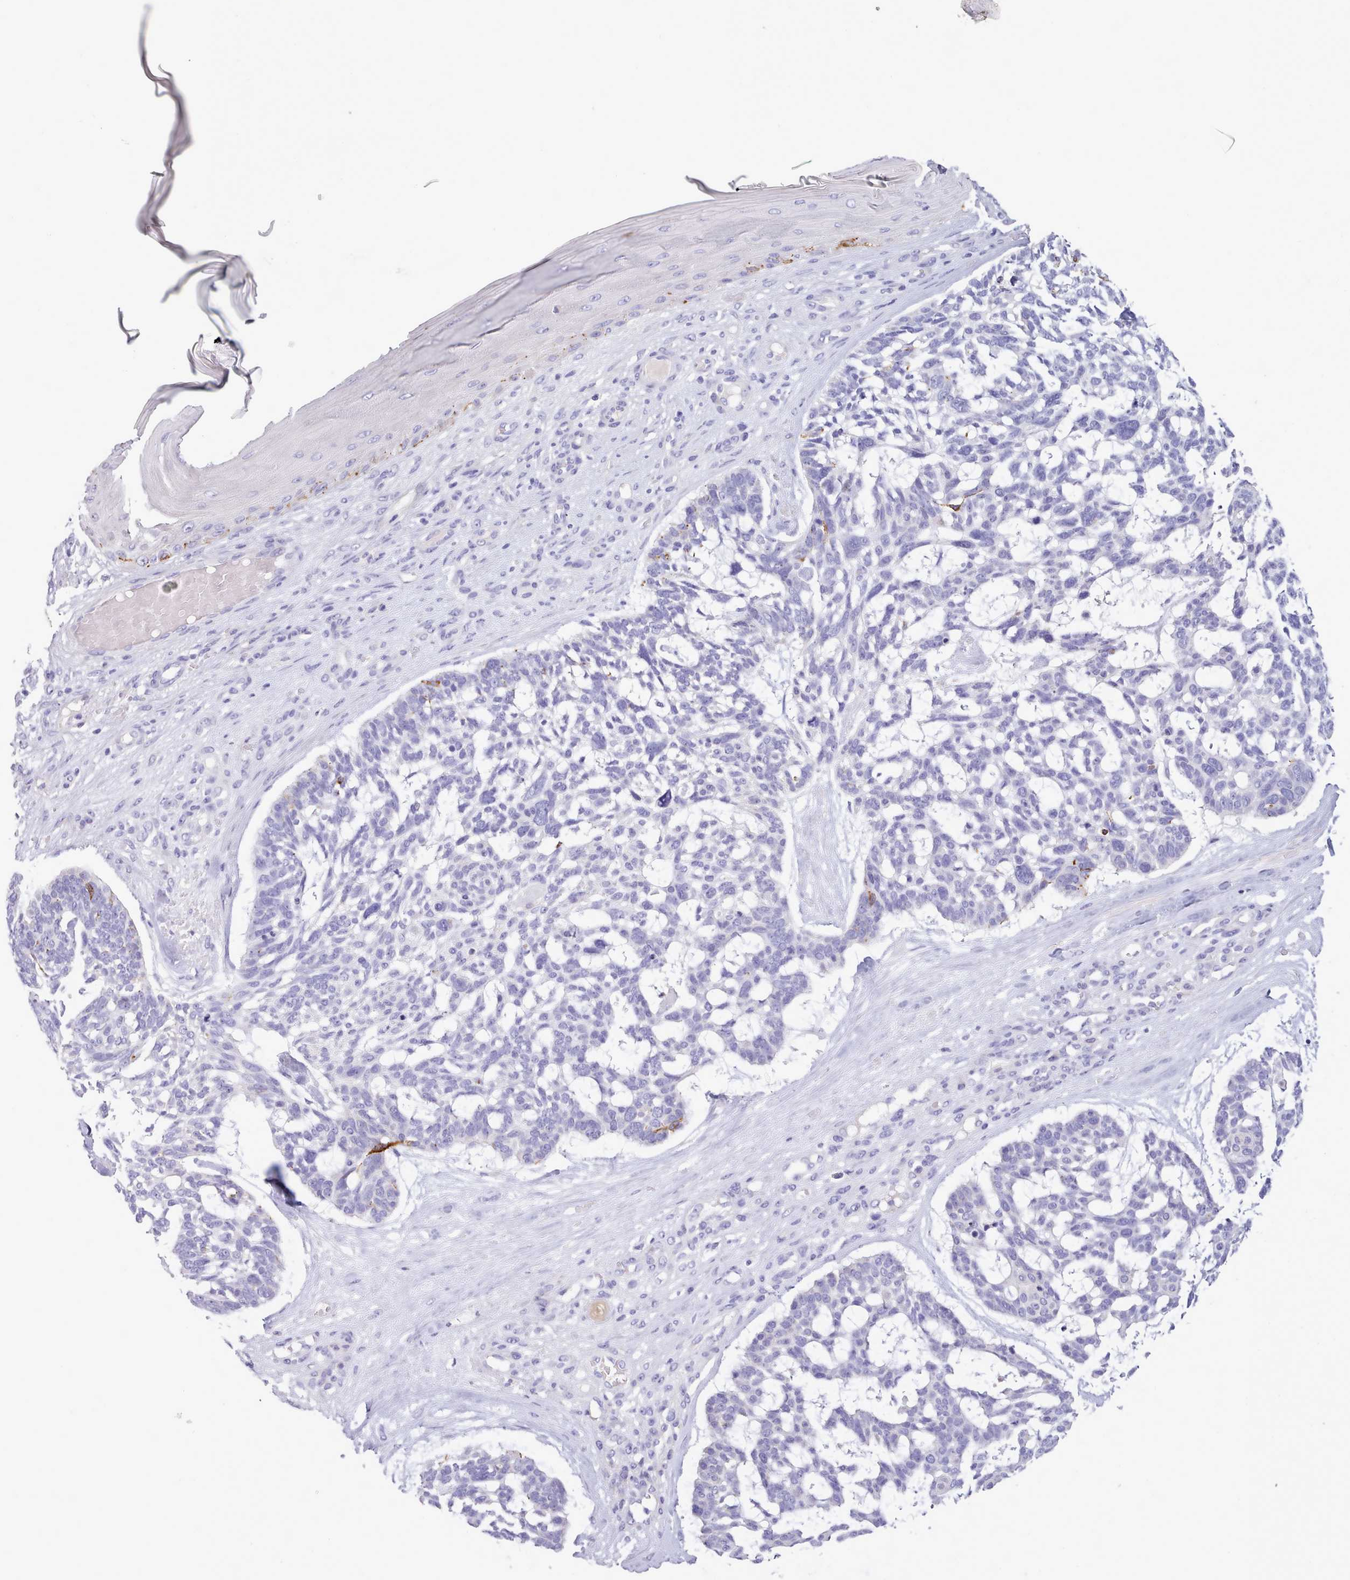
{"staining": {"intensity": "negative", "quantity": "none", "location": "none"}, "tissue": "skin cancer", "cell_type": "Tumor cells", "image_type": "cancer", "snomed": [{"axis": "morphology", "description": "Basal cell carcinoma"}, {"axis": "topography", "description": "Skin"}], "caption": "Skin cancer was stained to show a protein in brown. There is no significant expression in tumor cells.", "gene": "CYP2A13", "patient": {"sex": "male", "age": 88}}